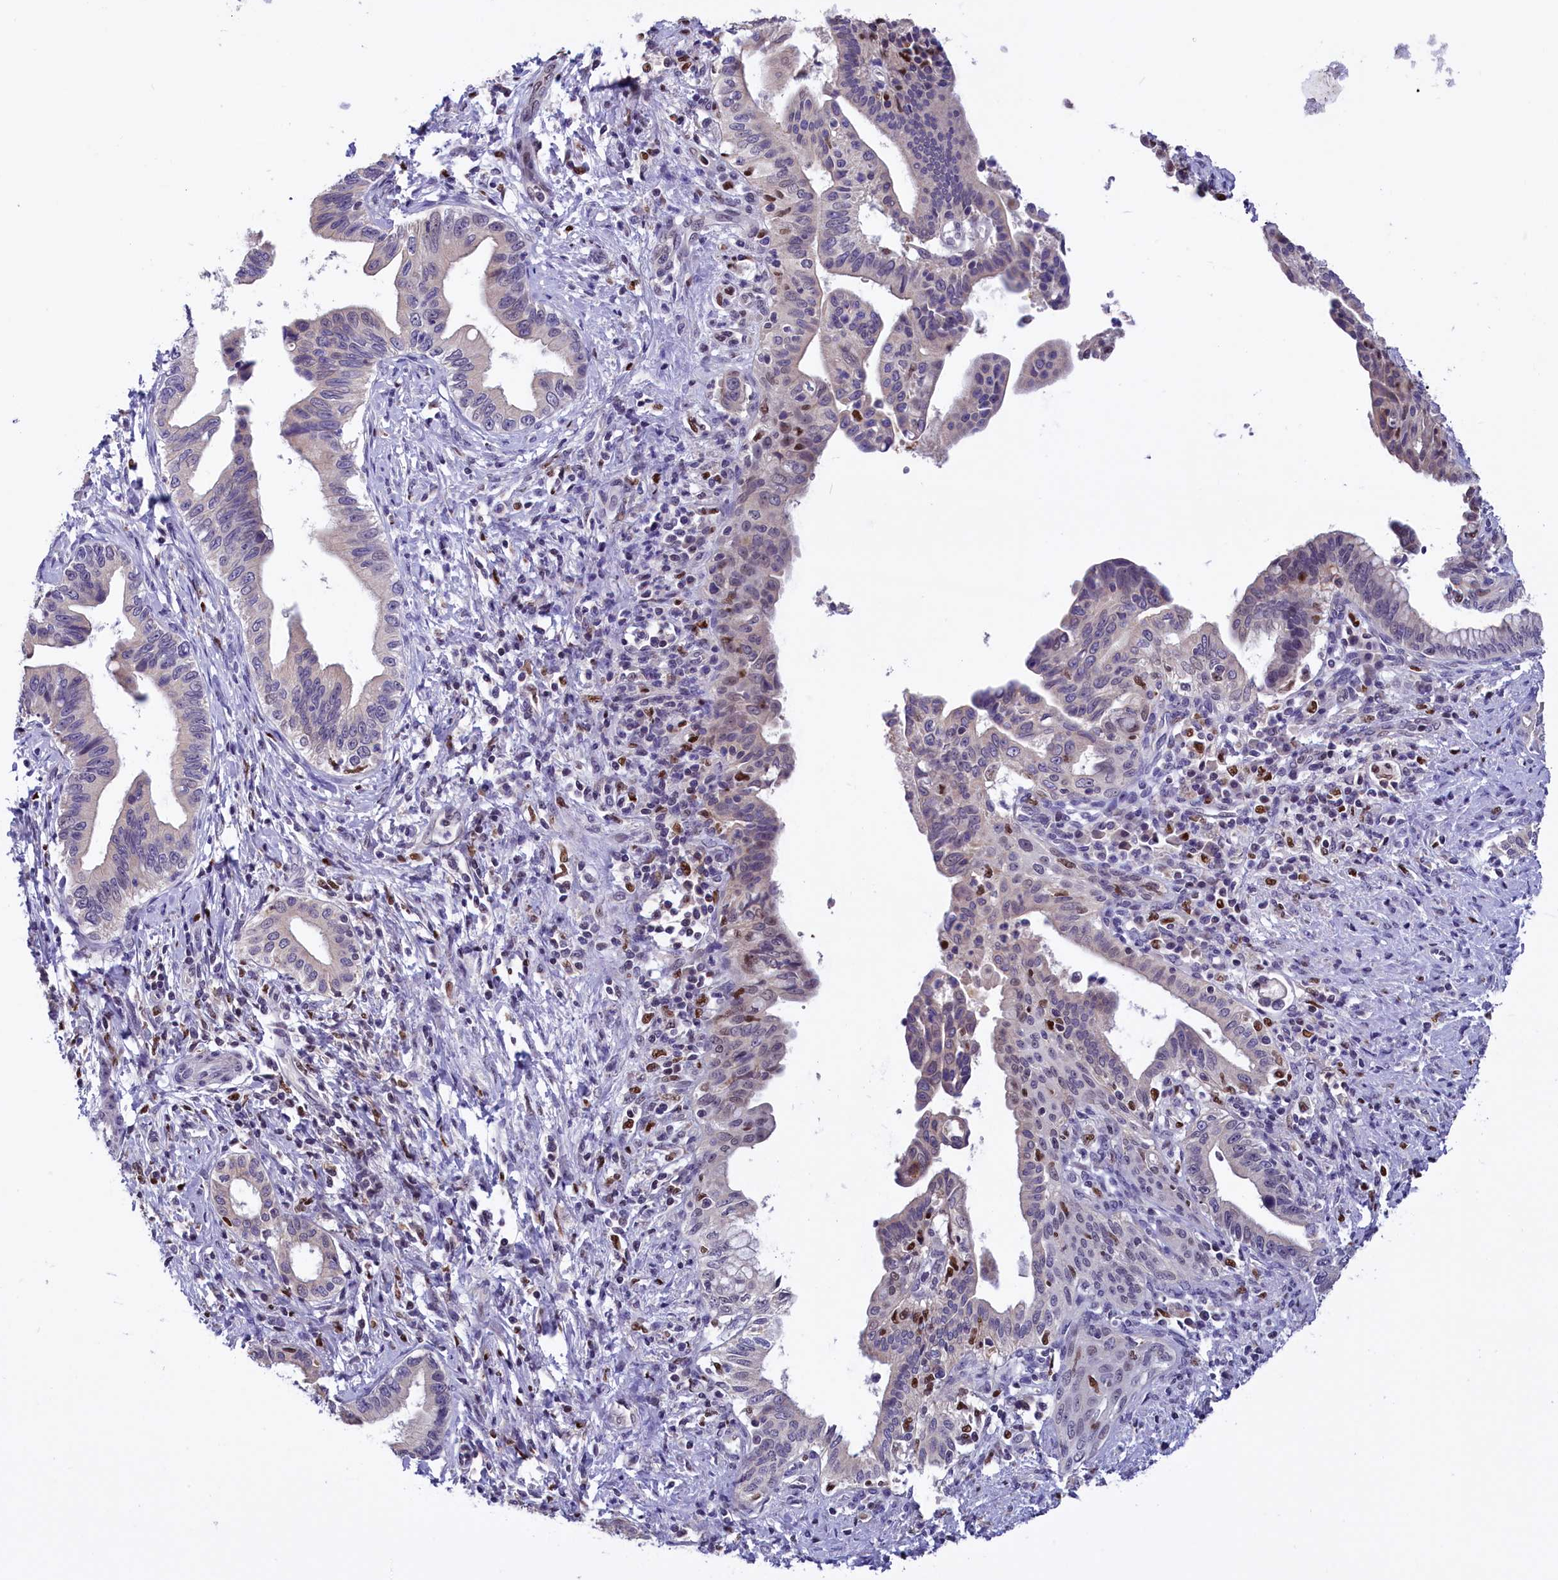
{"staining": {"intensity": "negative", "quantity": "none", "location": "none"}, "tissue": "pancreatic cancer", "cell_type": "Tumor cells", "image_type": "cancer", "snomed": [{"axis": "morphology", "description": "Adenocarcinoma, NOS"}, {"axis": "topography", "description": "Pancreas"}], "caption": "Tumor cells show no significant positivity in pancreatic cancer.", "gene": "BTBD9", "patient": {"sex": "female", "age": 55}}